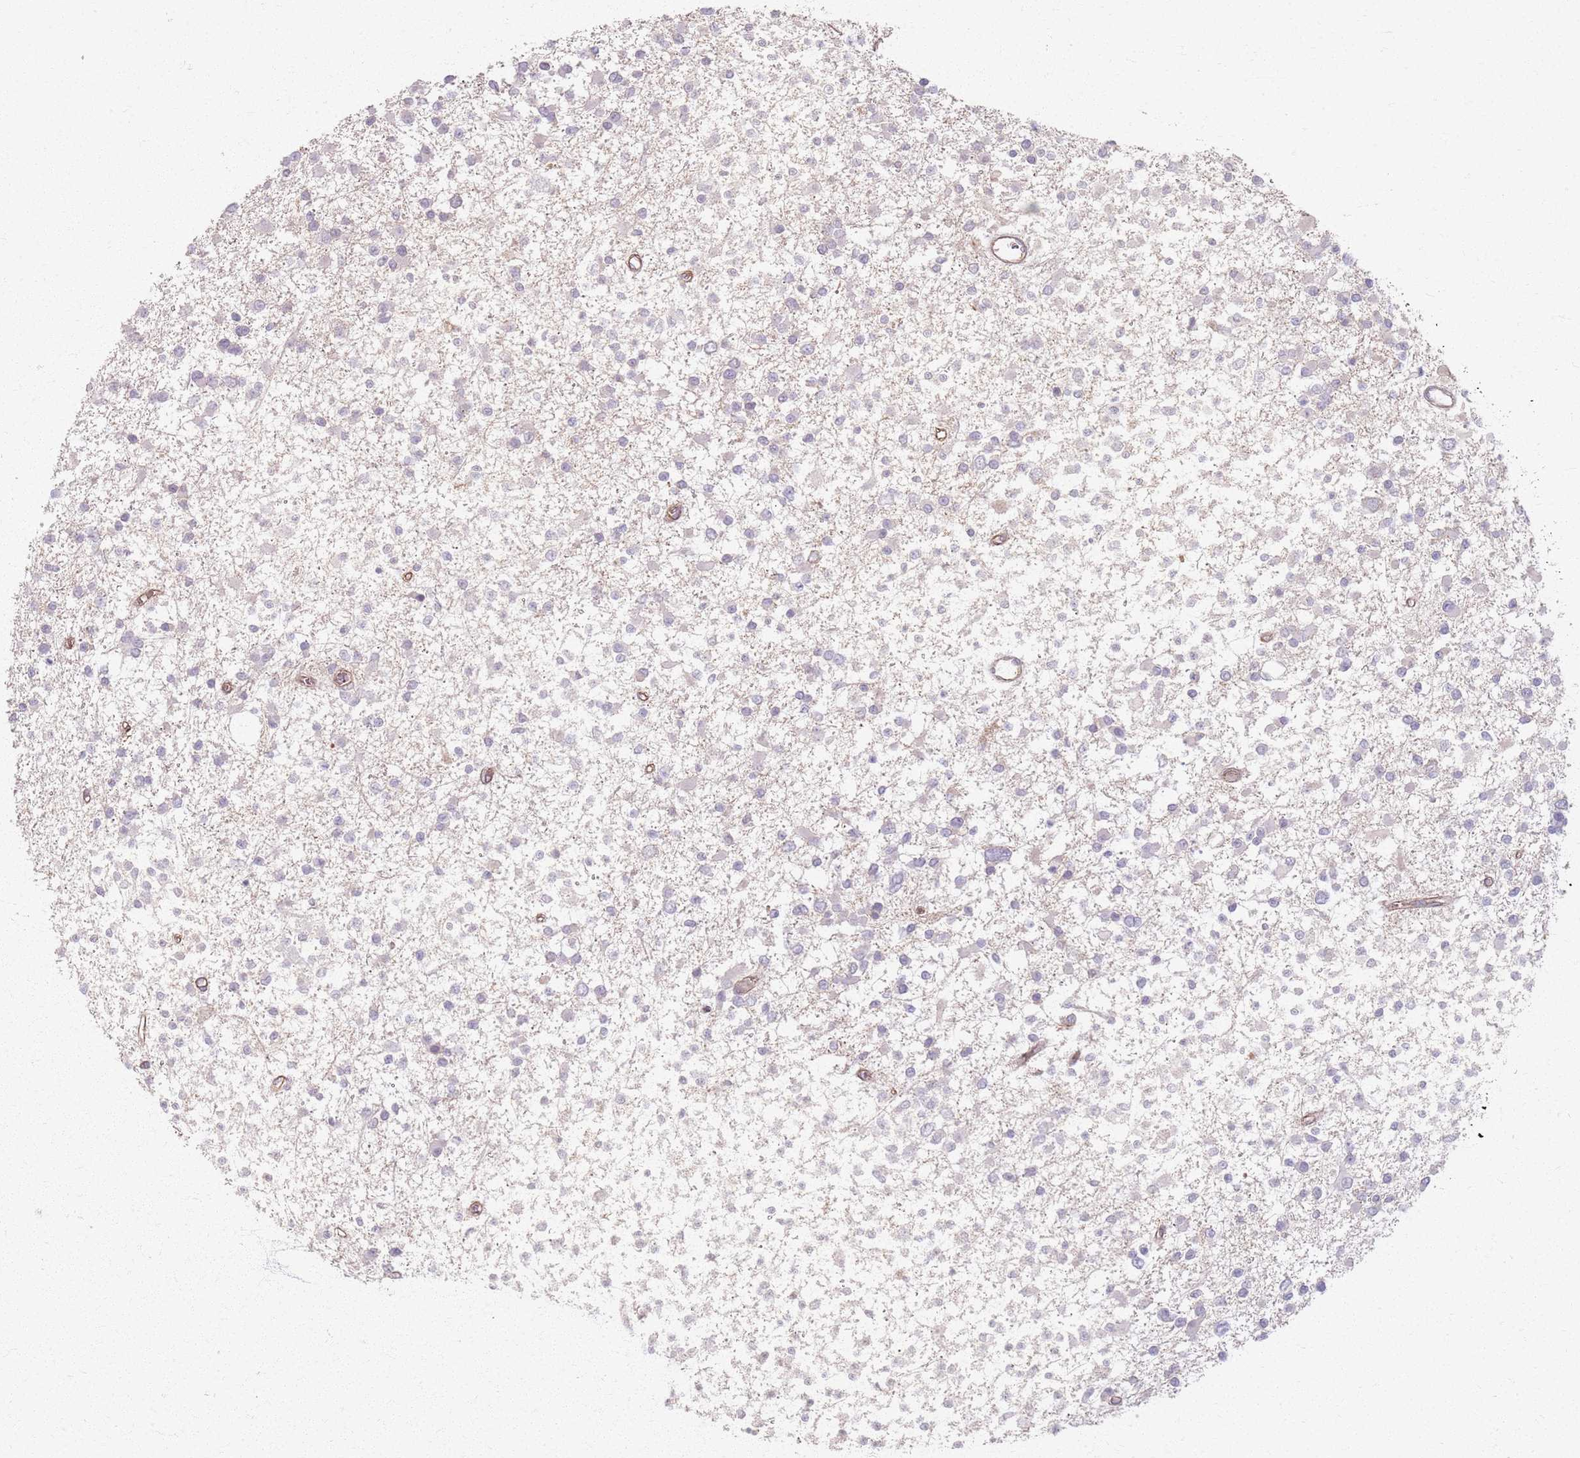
{"staining": {"intensity": "negative", "quantity": "none", "location": "none"}, "tissue": "glioma", "cell_type": "Tumor cells", "image_type": "cancer", "snomed": [{"axis": "morphology", "description": "Glioma, malignant, Low grade"}, {"axis": "topography", "description": "Brain"}], "caption": "Tumor cells are negative for protein expression in human glioma. (IHC, brightfield microscopy, high magnification).", "gene": "KCNA5", "patient": {"sex": "female", "age": 22}}